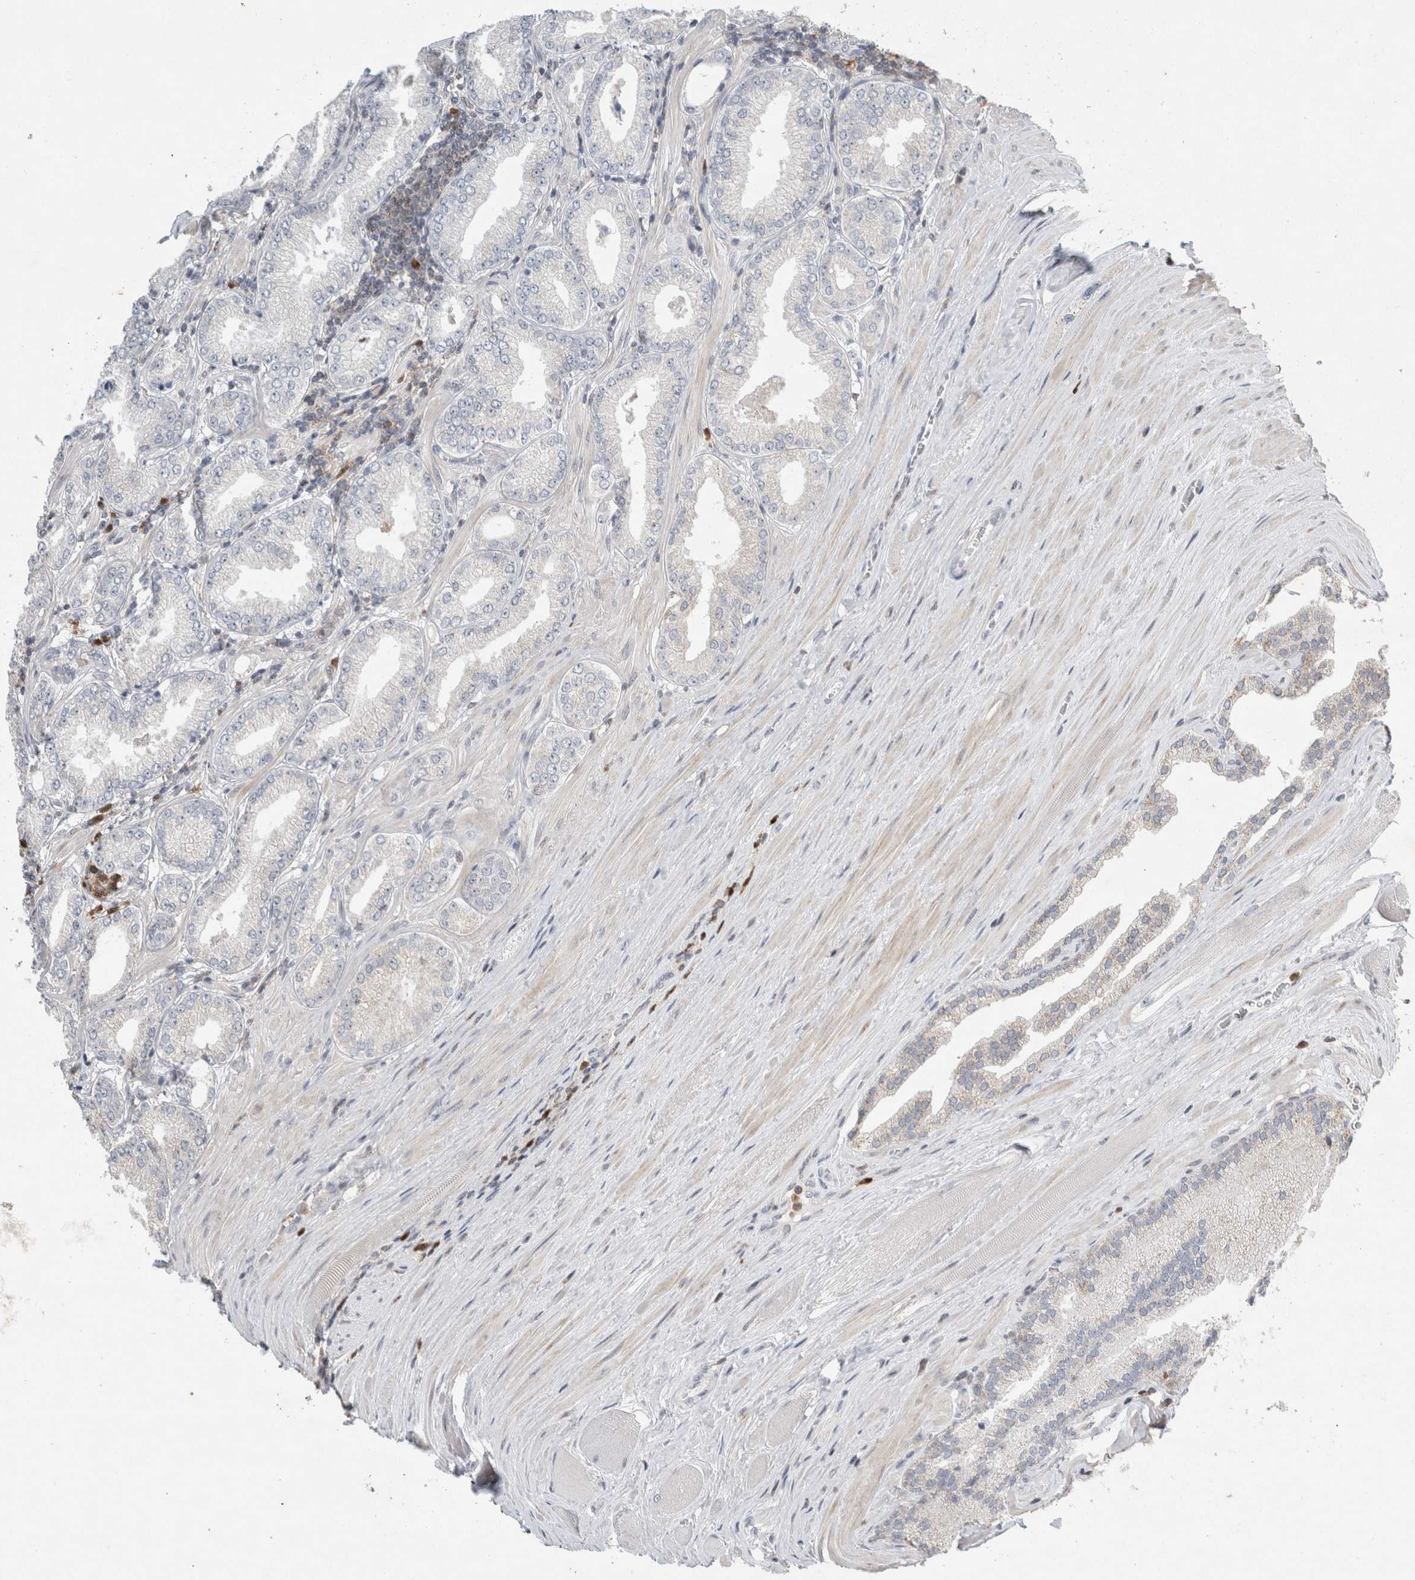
{"staining": {"intensity": "negative", "quantity": "none", "location": "none"}, "tissue": "prostate cancer", "cell_type": "Tumor cells", "image_type": "cancer", "snomed": [{"axis": "morphology", "description": "Adenocarcinoma, Low grade"}, {"axis": "topography", "description": "Prostate"}], "caption": "Immunohistochemistry micrograph of prostate cancer stained for a protein (brown), which demonstrates no positivity in tumor cells.", "gene": "AGMAT", "patient": {"sex": "male", "age": 62}}